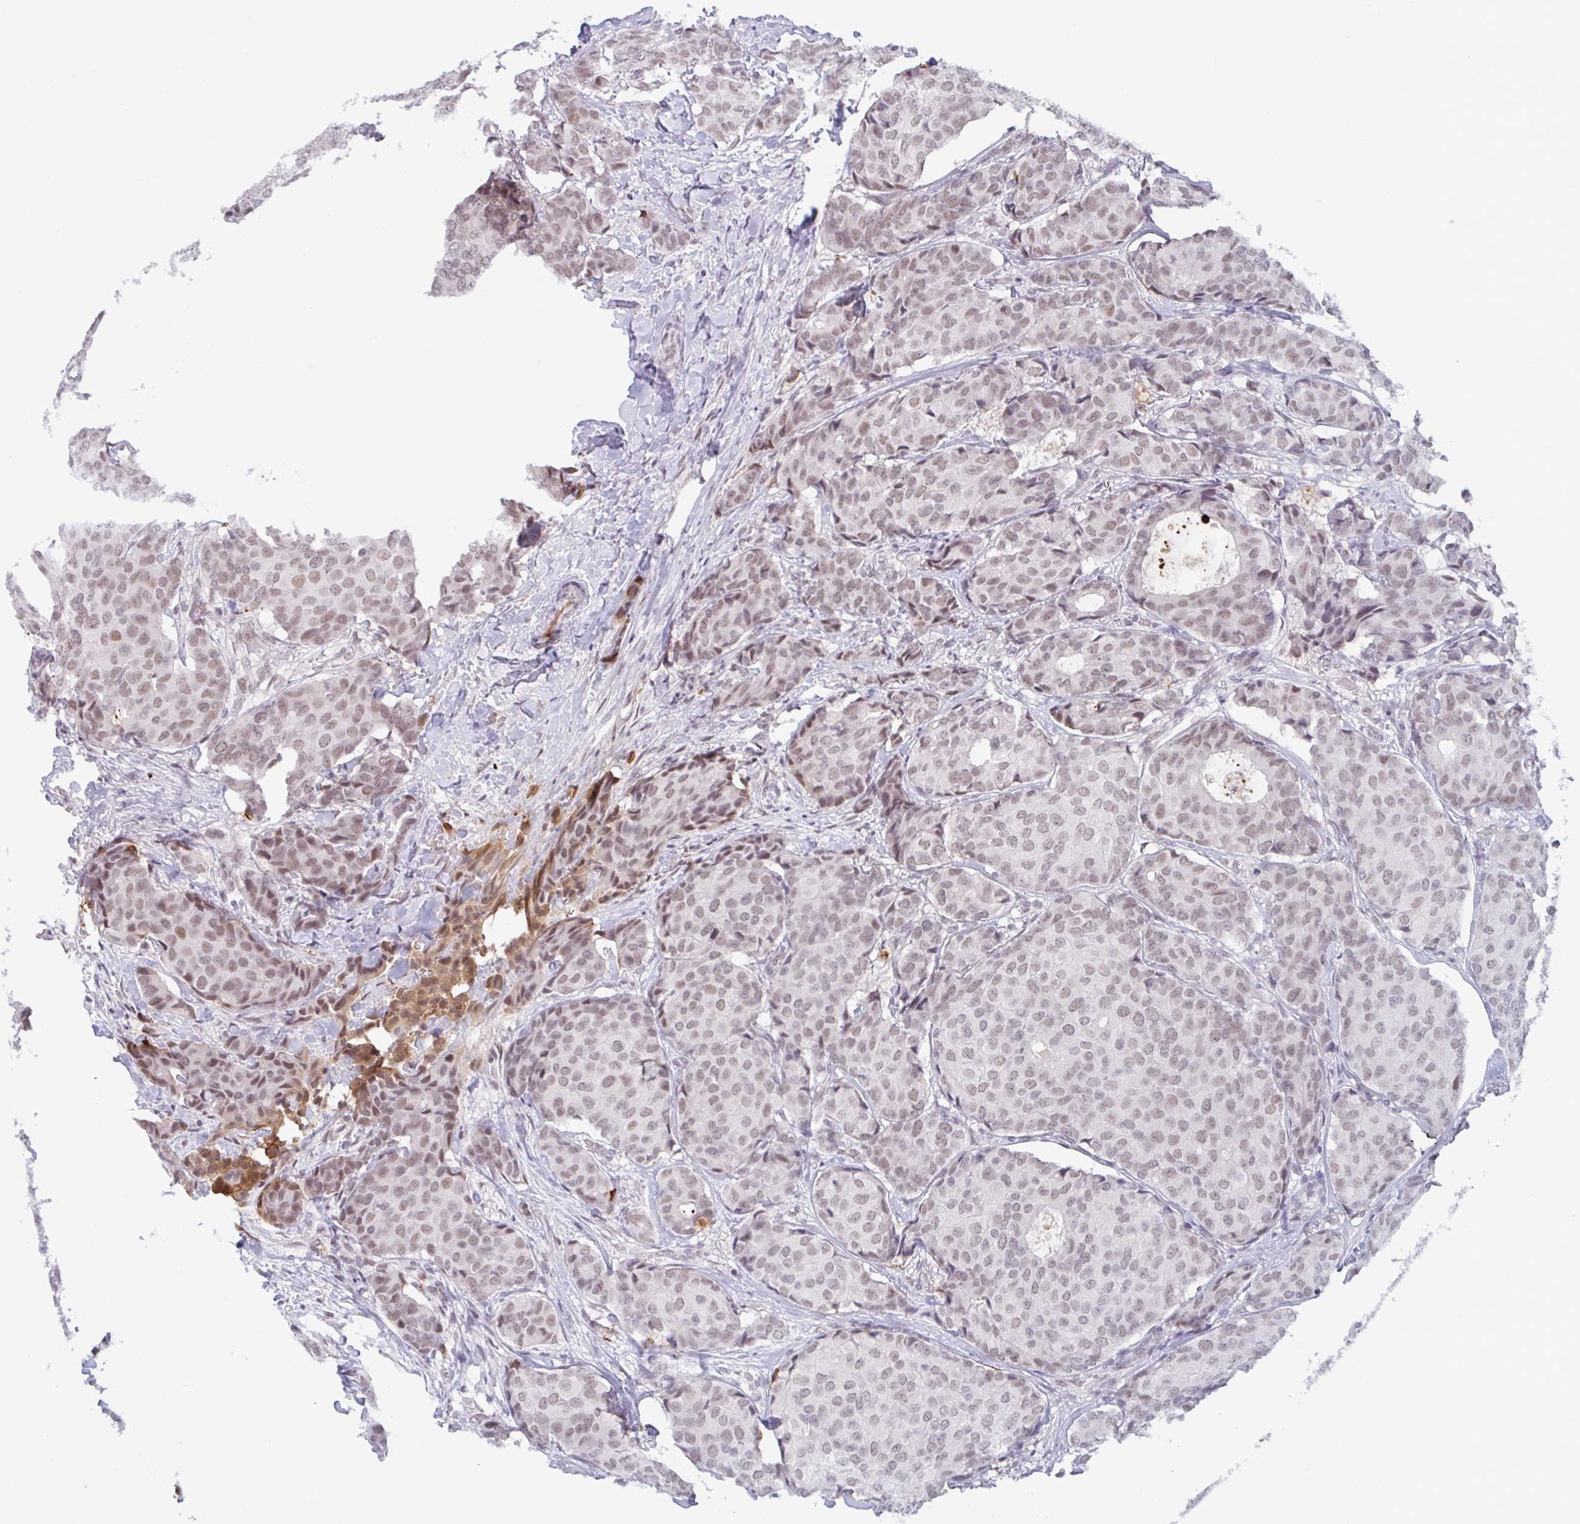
{"staining": {"intensity": "moderate", "quantity": ">75%", "location": "nuclear"}, "tissue": "breast cancer", "cell_type": "Tumor cells", "image_type": "cancer", "snomed": [{"axis": "morphology", "description": "Duct carcinoma"}, {"axis": "topography", "description": "Breast"}], "caption": "Protein positivity by immunohistochemistry (IHC) demonstrates moderate nuclear positivity in approximately >75% of tumor cells in intraductal carcinoma (breast).", "gene": "PLG", "patient": {"sex": "female", "age": 75}}